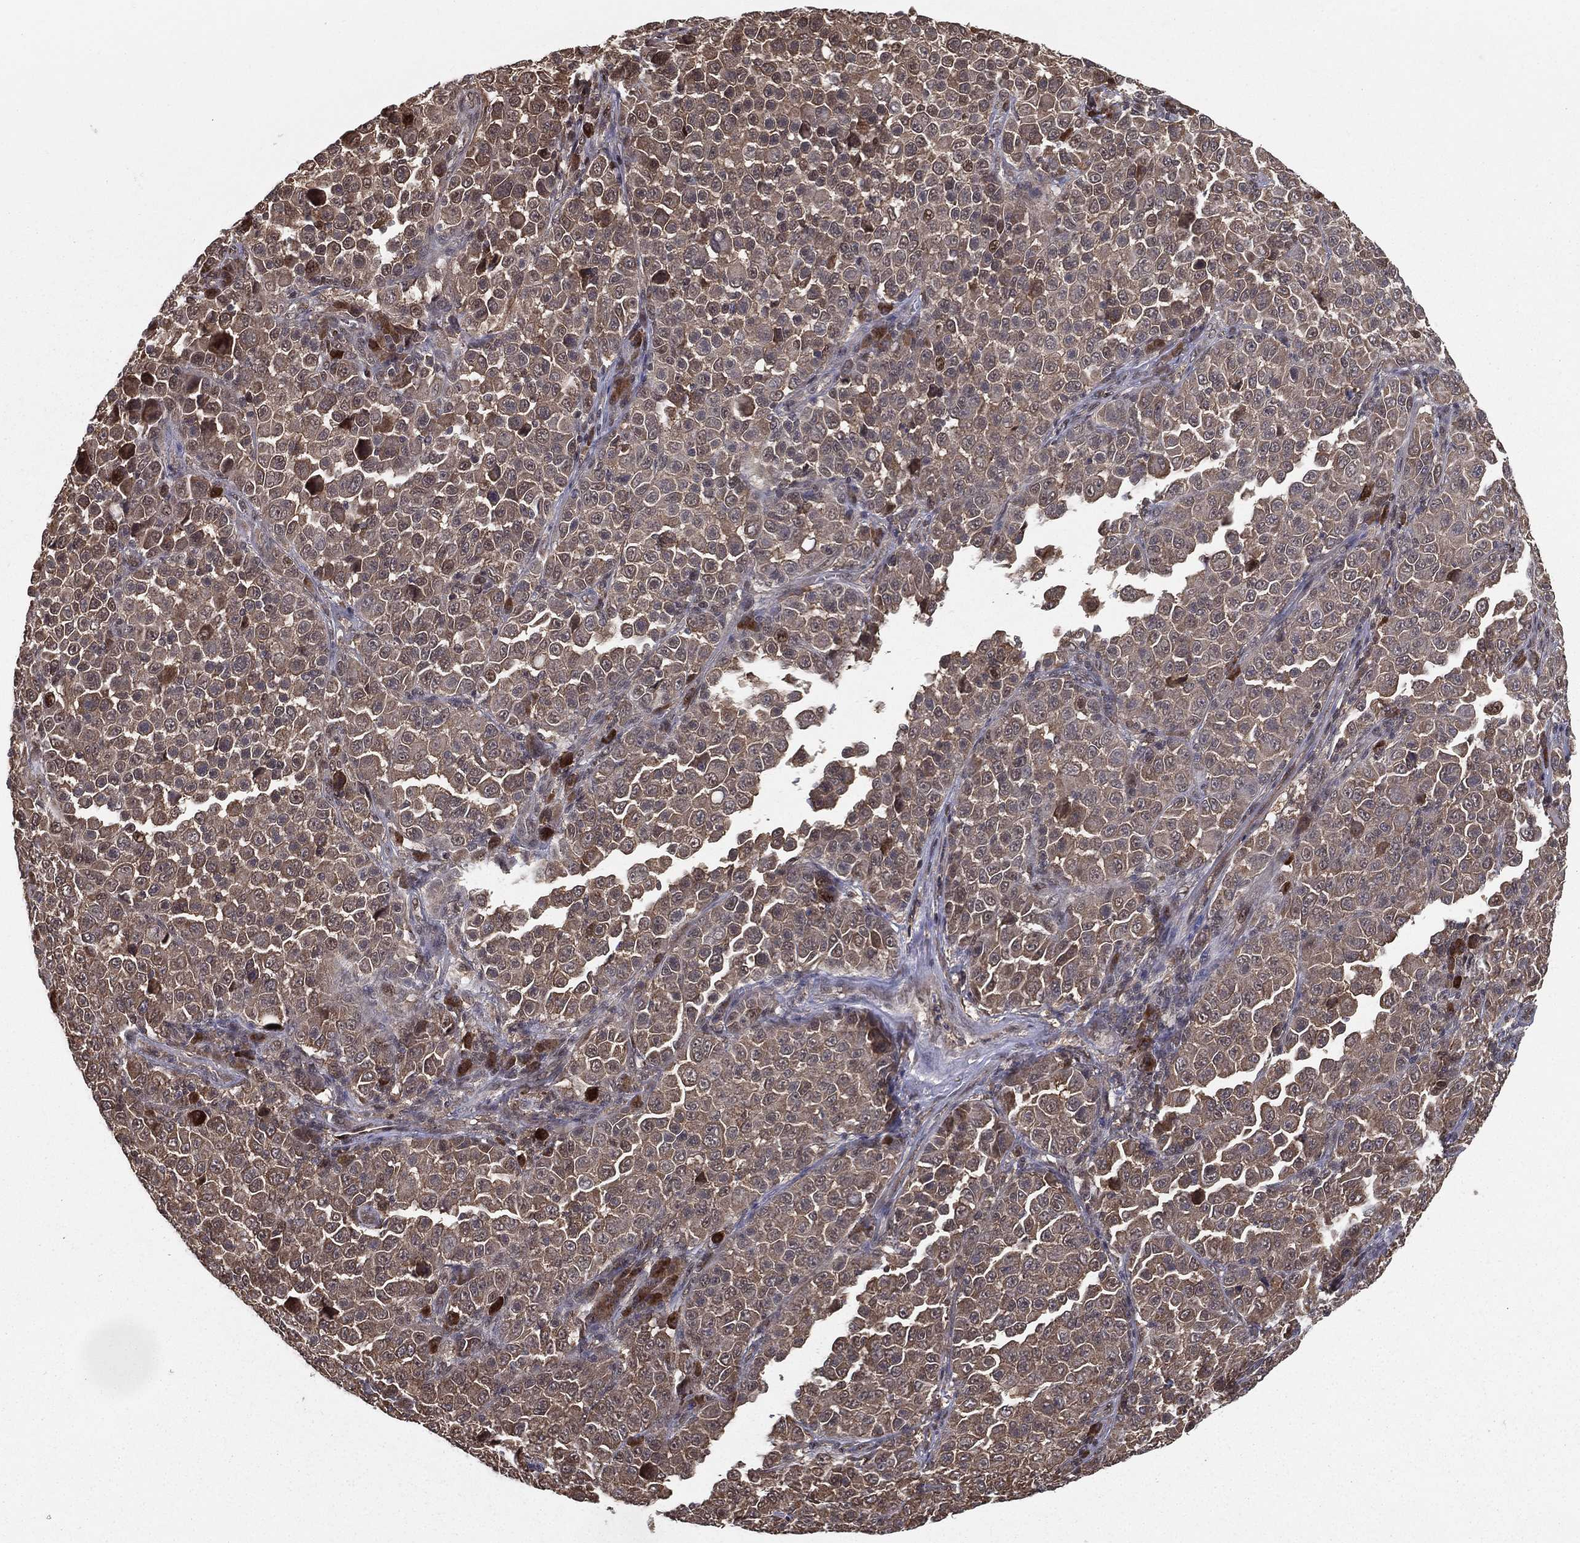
{"staining": {"intensity": "negative", "quantity": "none", "location": "none"}, "tissue": "melanoma", "cell_type": "Tumor cells", "image_type": "cancer", "snomed": [{"axis": "morphology", "description": "Malignant melanoma, NOS"}, {"axis": "topography", "description": "Skin"}], "caption": "DAB immunohistochemical staining of human melanoma displays no significant expression in tumor cells.", "gene": "SLC6A6", "patient": {"sex": "female", "age": 57}}